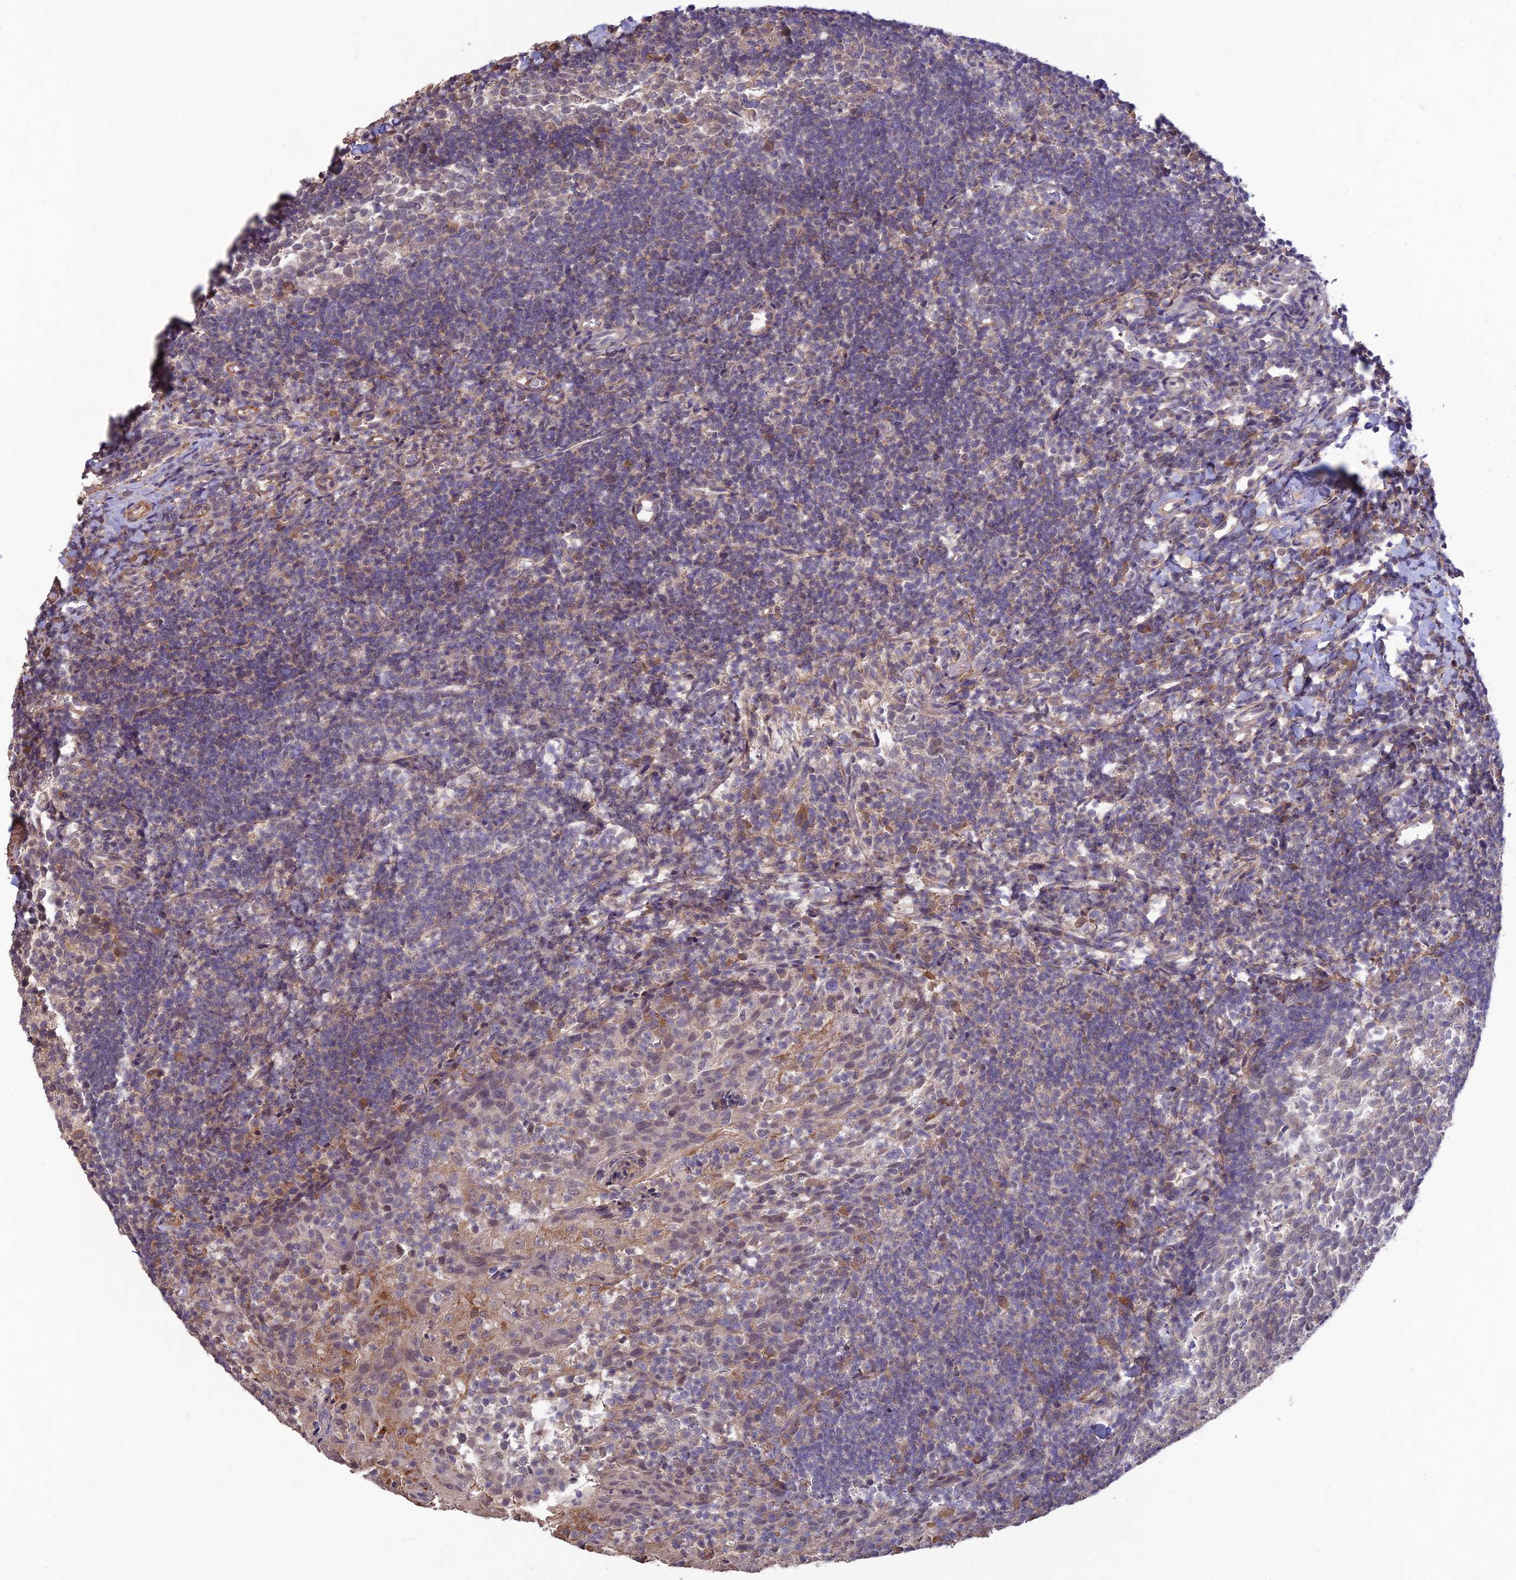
{"staining": {"intensity": "negative", "quantity": "none", "location": "none"}, "tissue": "tonsil", "cell_type": "Germinal center cells", "image_type": "normal", "snomed": [{"axis": "morphology", "description": "Normal tissue, NOS"}, {"axis": "topography", "description": "Tonsil"}], "caption": "IHC of normal tonsil exhibits no positivity in germinal center cells.", "gene": "PAGR1", "patient": {"sex": "female", "age": 10}}